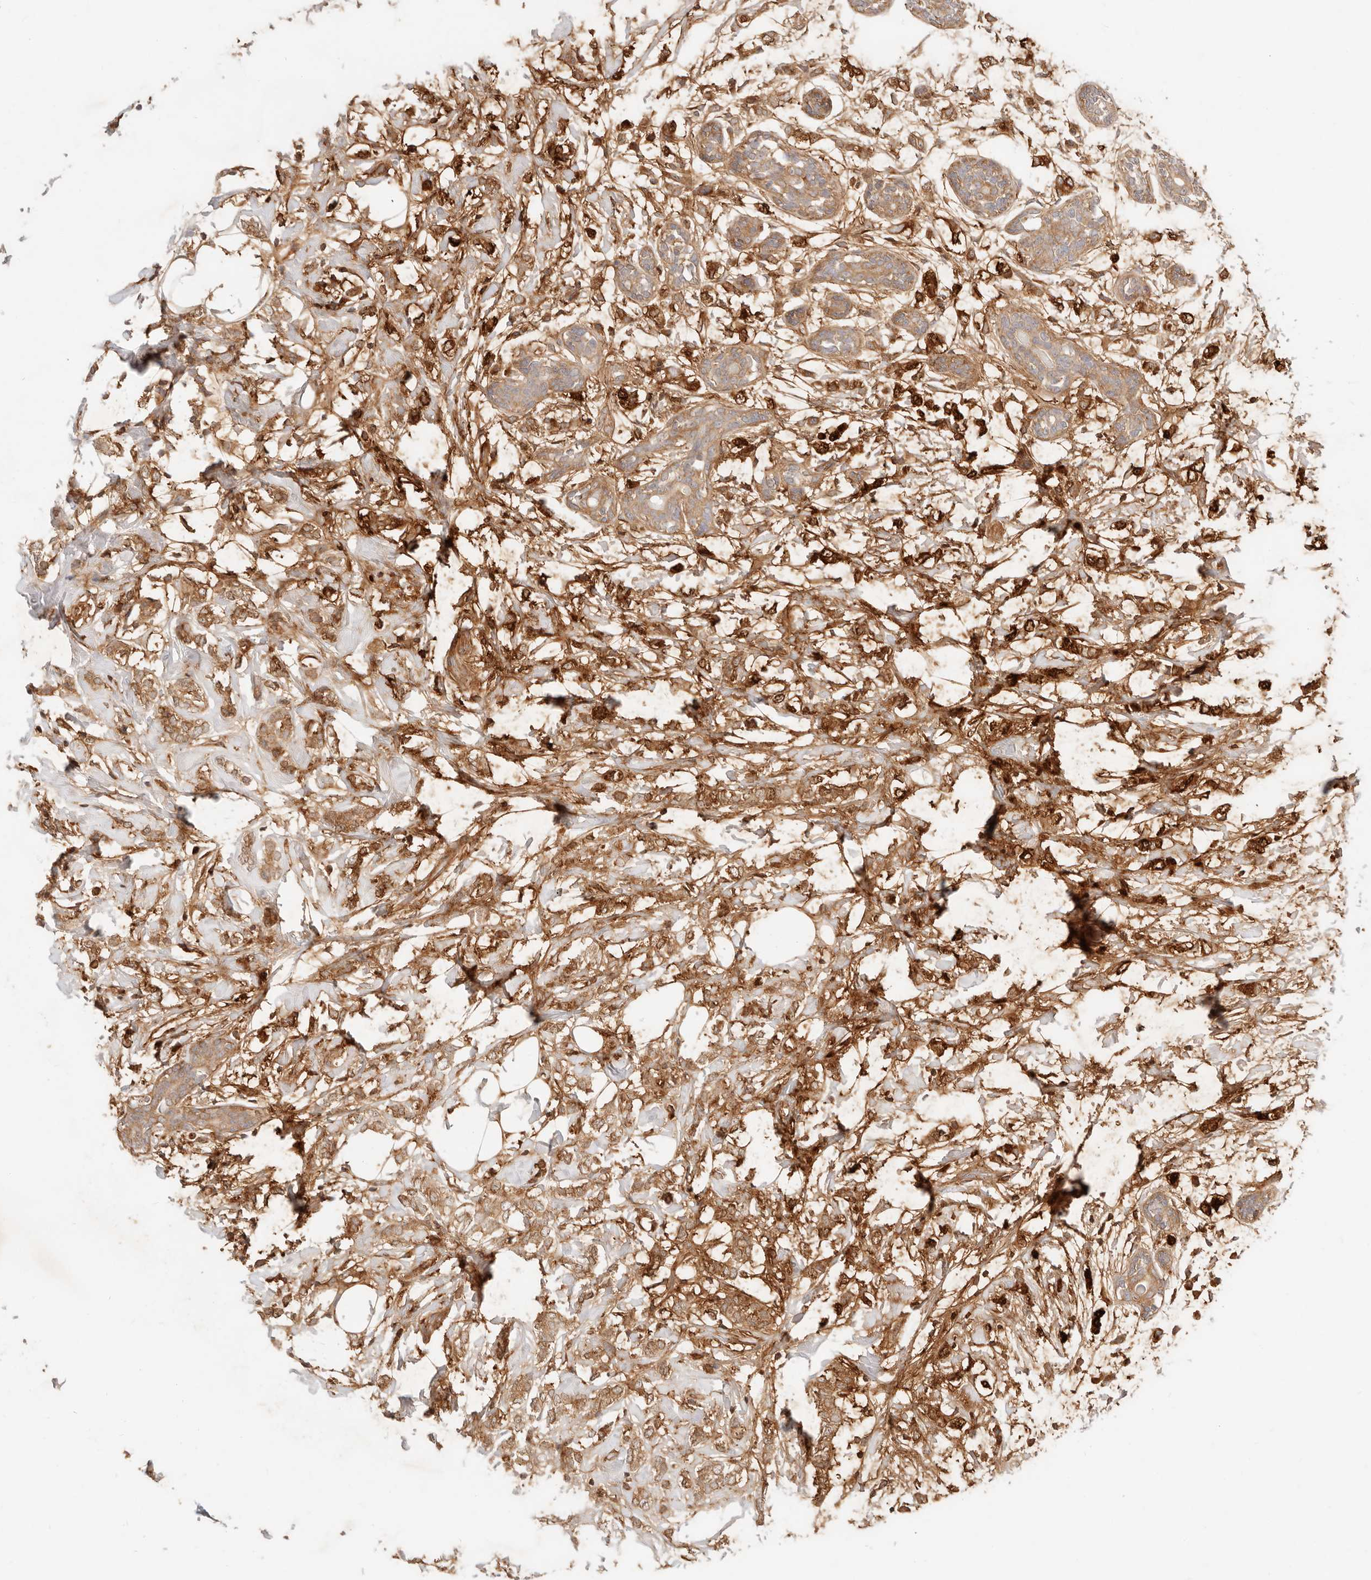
{"staining": {"intensity": "moderate", "quantity": ">75%", "location": "cytoplasmic/membranous"}, "tissue": "breast cancer", "cell_type": "Tumor cells", "image_type": "cancer", "snomed": [{"axis": "morphology", "description": "Normal tissue, NOS"}, {"axis": "morphology", "description": "Lobular carcinoma"}, {"axis": "topography", "description": "Breast"}], "caption": "A micrograph of breast lobular carcinoma stained for a protein displays moderate cytoplasmic/membranous brown staining in tumor cells. (DAB (3,3'-diaminobenzidine) IHC with brightfield microscopy, high magnification).", "gene": "UBXN10", "patient": {"sex": "female", "age": 47}}